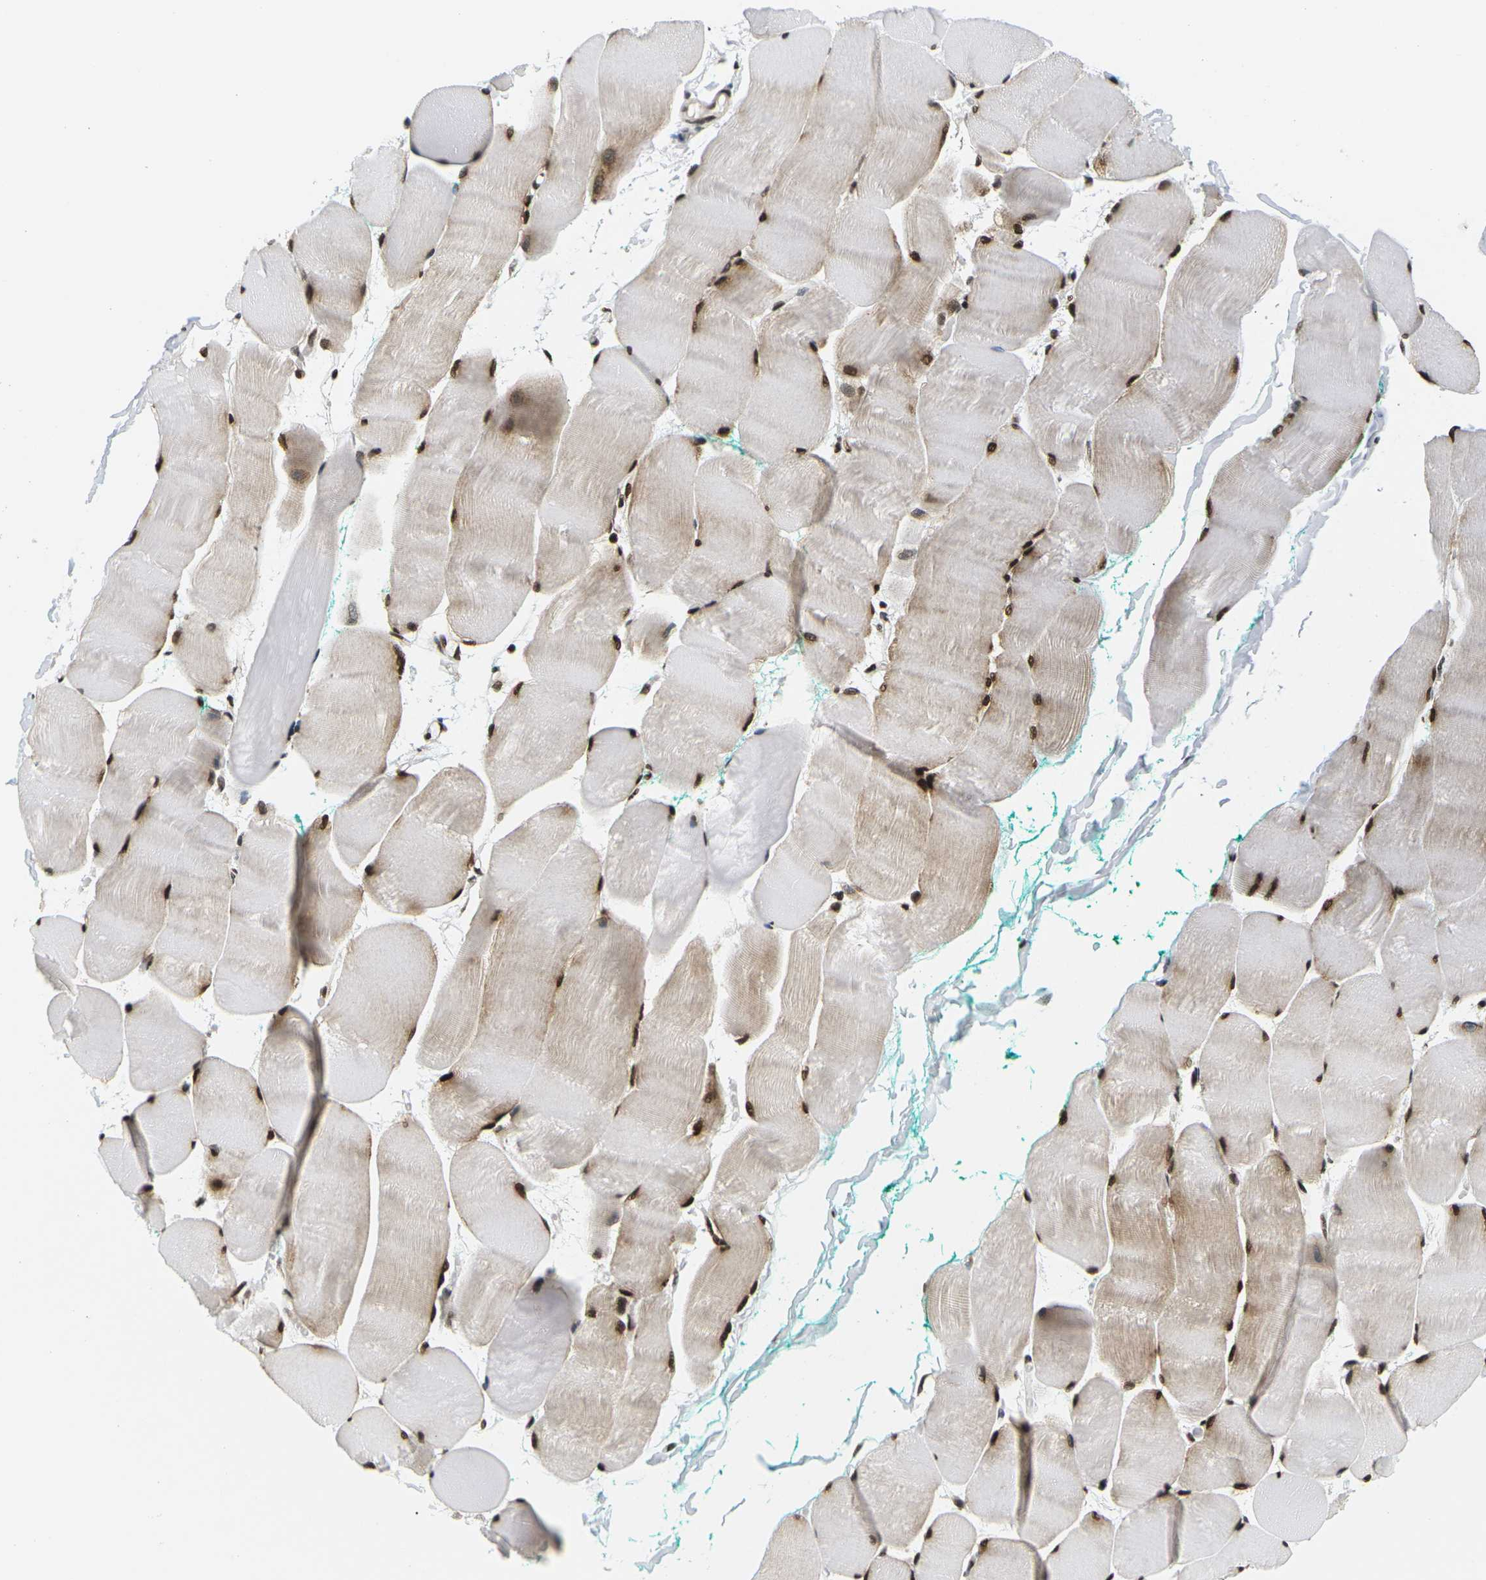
{"staining": {"intensity": "strong", "quantity": ">75%", "location": "nuclear"}, "tissue": "skeletal muscle", "cell_type": "Myocytes", "image_type": "normal", "snomed": [{"axis": "morphology", "description": "Normal tissue, NOS"}, {"axis": "morphology", "description": "Squamous cell carcinoma, NOS"}, {"axis": "topography", "description": "Skeletal muscle"}], "caption": "Brown immunohistochemical staining in benign skeletal muscle demonstrates strong nuclear positivity in about >75% of myocytes.", "gene": "CELF1", "patient": {"sex": "male", "age": 51}}